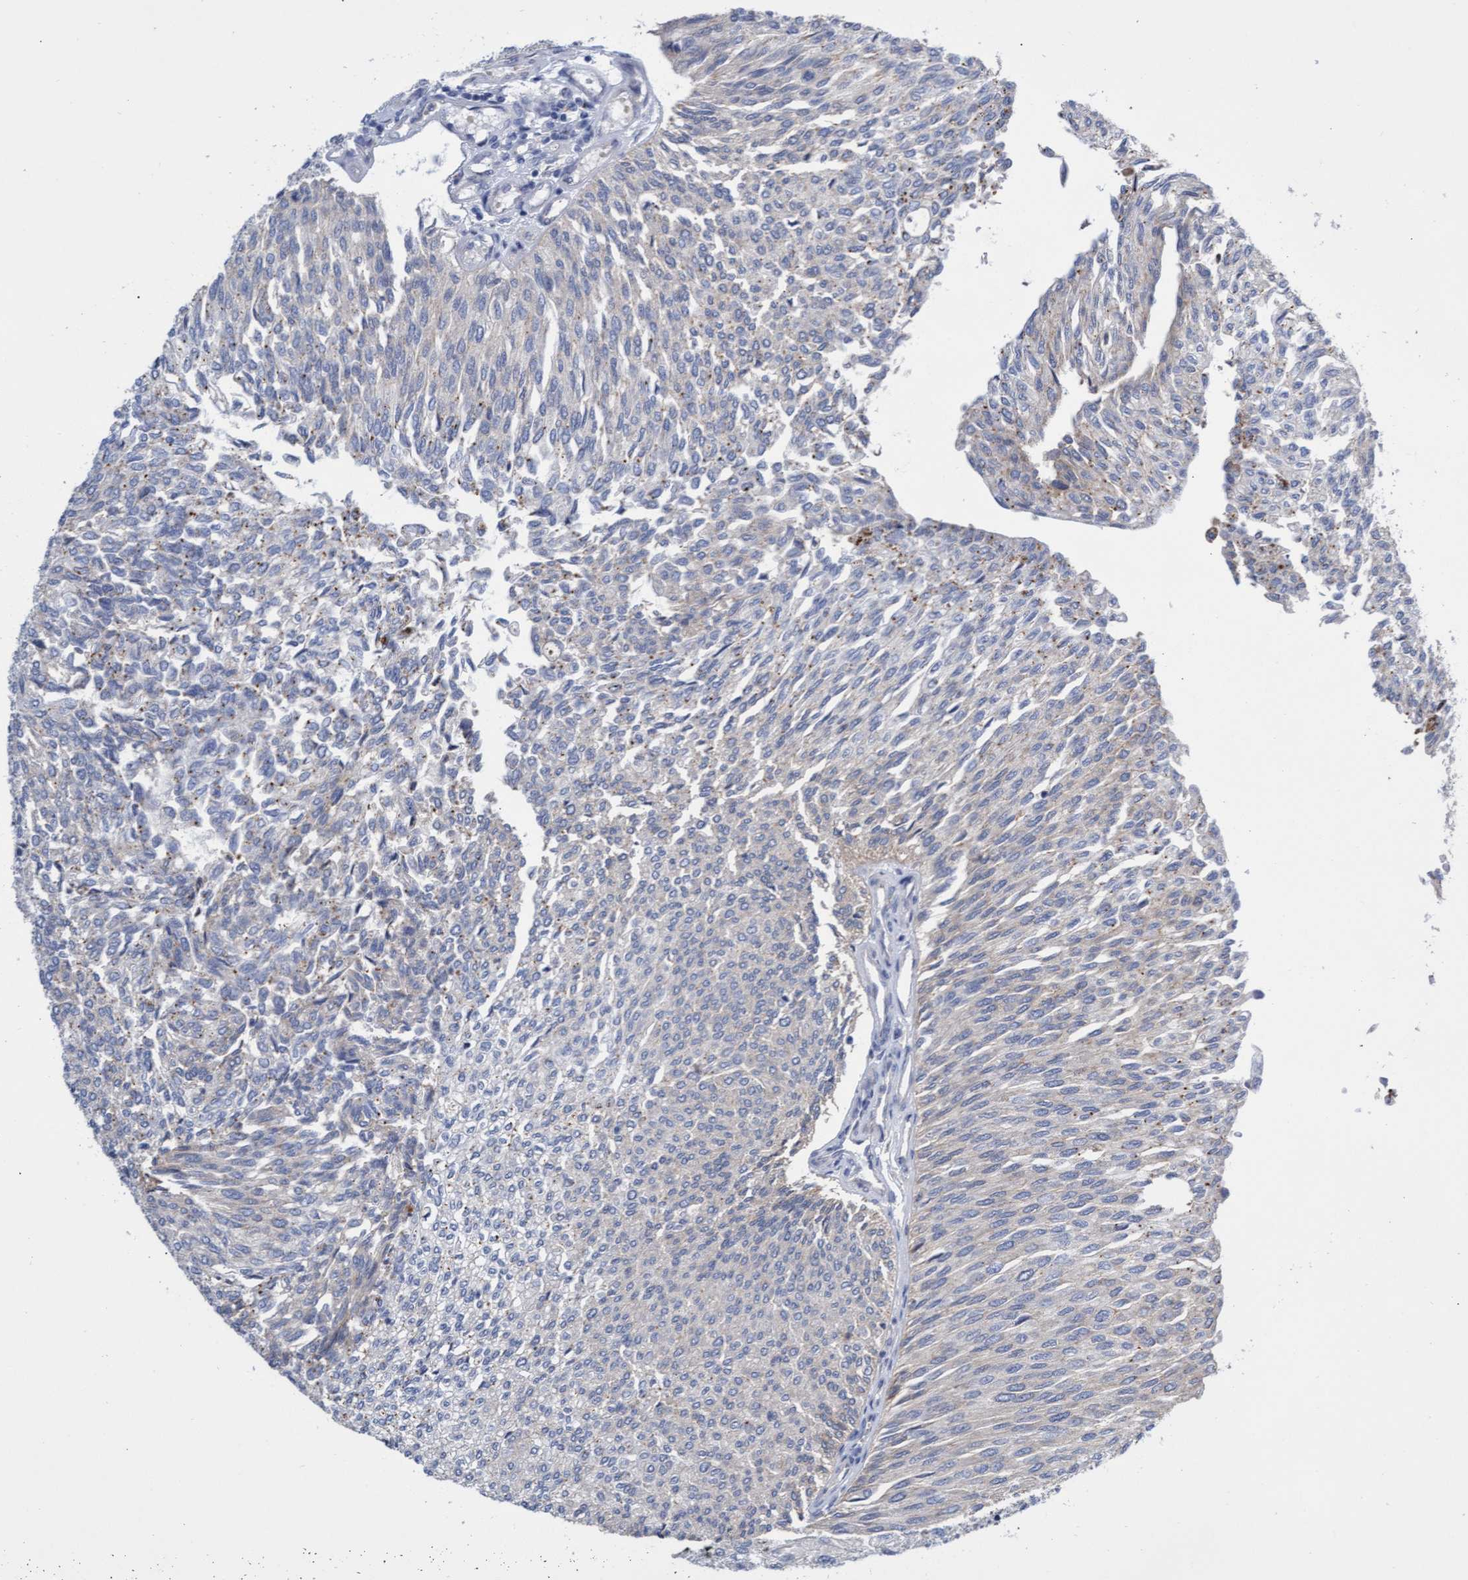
{"staining": {"intensity": "negative", "quantity": "none", "location": "none"}, "tissue": "urothelial cancer", "cell_type": "Tumor cells", "image_type": "cancer", "snomed": [{"axis": "morphology", "description": "Urothelial carcinoma, Low grade"}, {"axis": "topography", "description": "Urinary bladder"}], "caption": "Immunohistochemistry (IHC) histopathology image of human urothelial cancer stained for a protein (brown), which demonstrates no expression in tumor cells.", "gene": "ABCF2", "patient": {"sex": "female", "age": 79}}